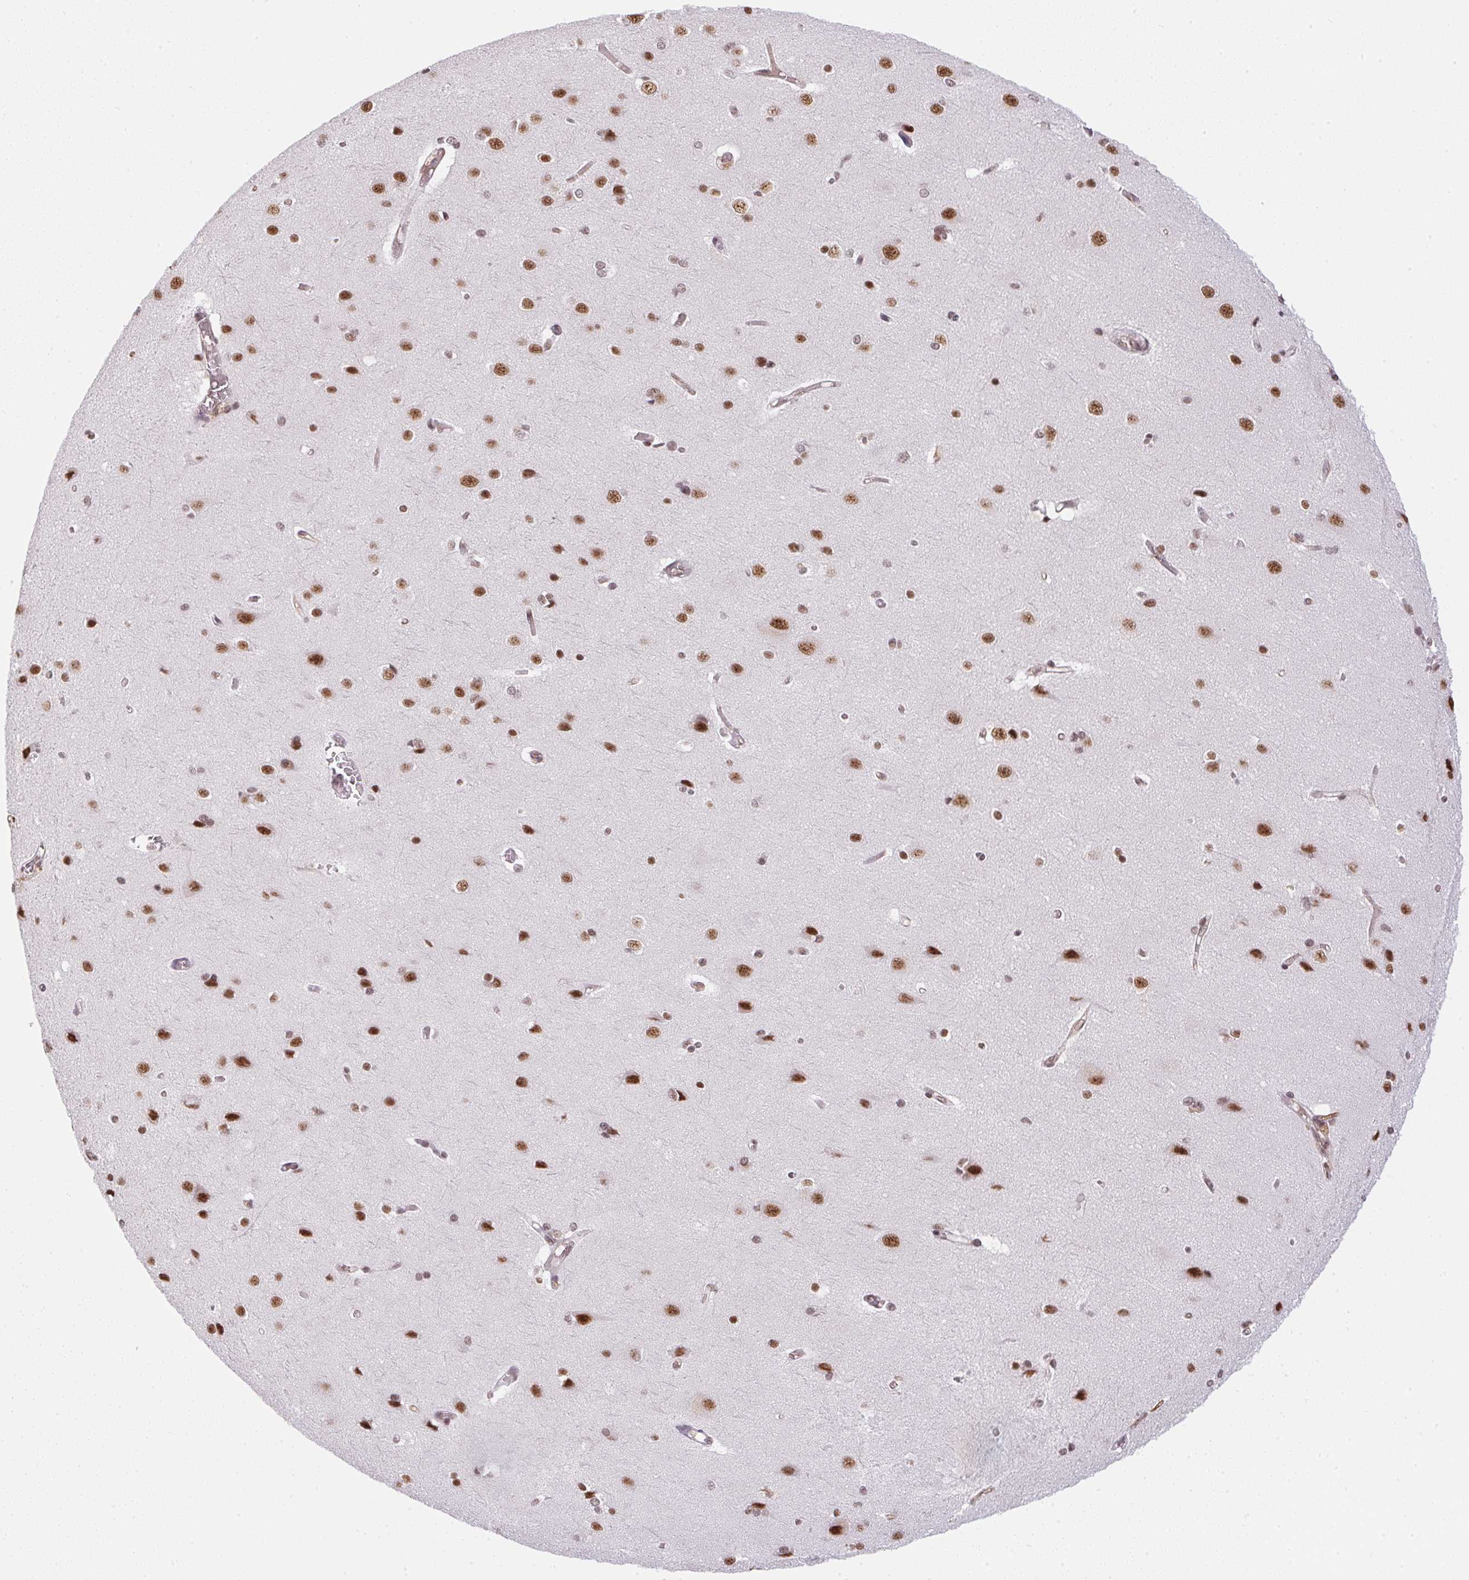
{"staining": {"intensity": "weak", "quantity": ">75%", "location": "nuclear"}, "tissue": "cerebral cortex", "cell_type": "Endothelial cells", "image_type": "normal", "snomed": [{"axis": "morphology", "description": "Normal tissue, NOS"}, {"axis": "topography", "description": "Cerebral cortex"}], "caption": "Immunohistochemical staining of unremarkable human cerebral cortex displays weak nuclear protein expression in approximately >75% of endothelial cells.", "gene": "SRSF7", "patient": {"sex": "male", "age": 37}}